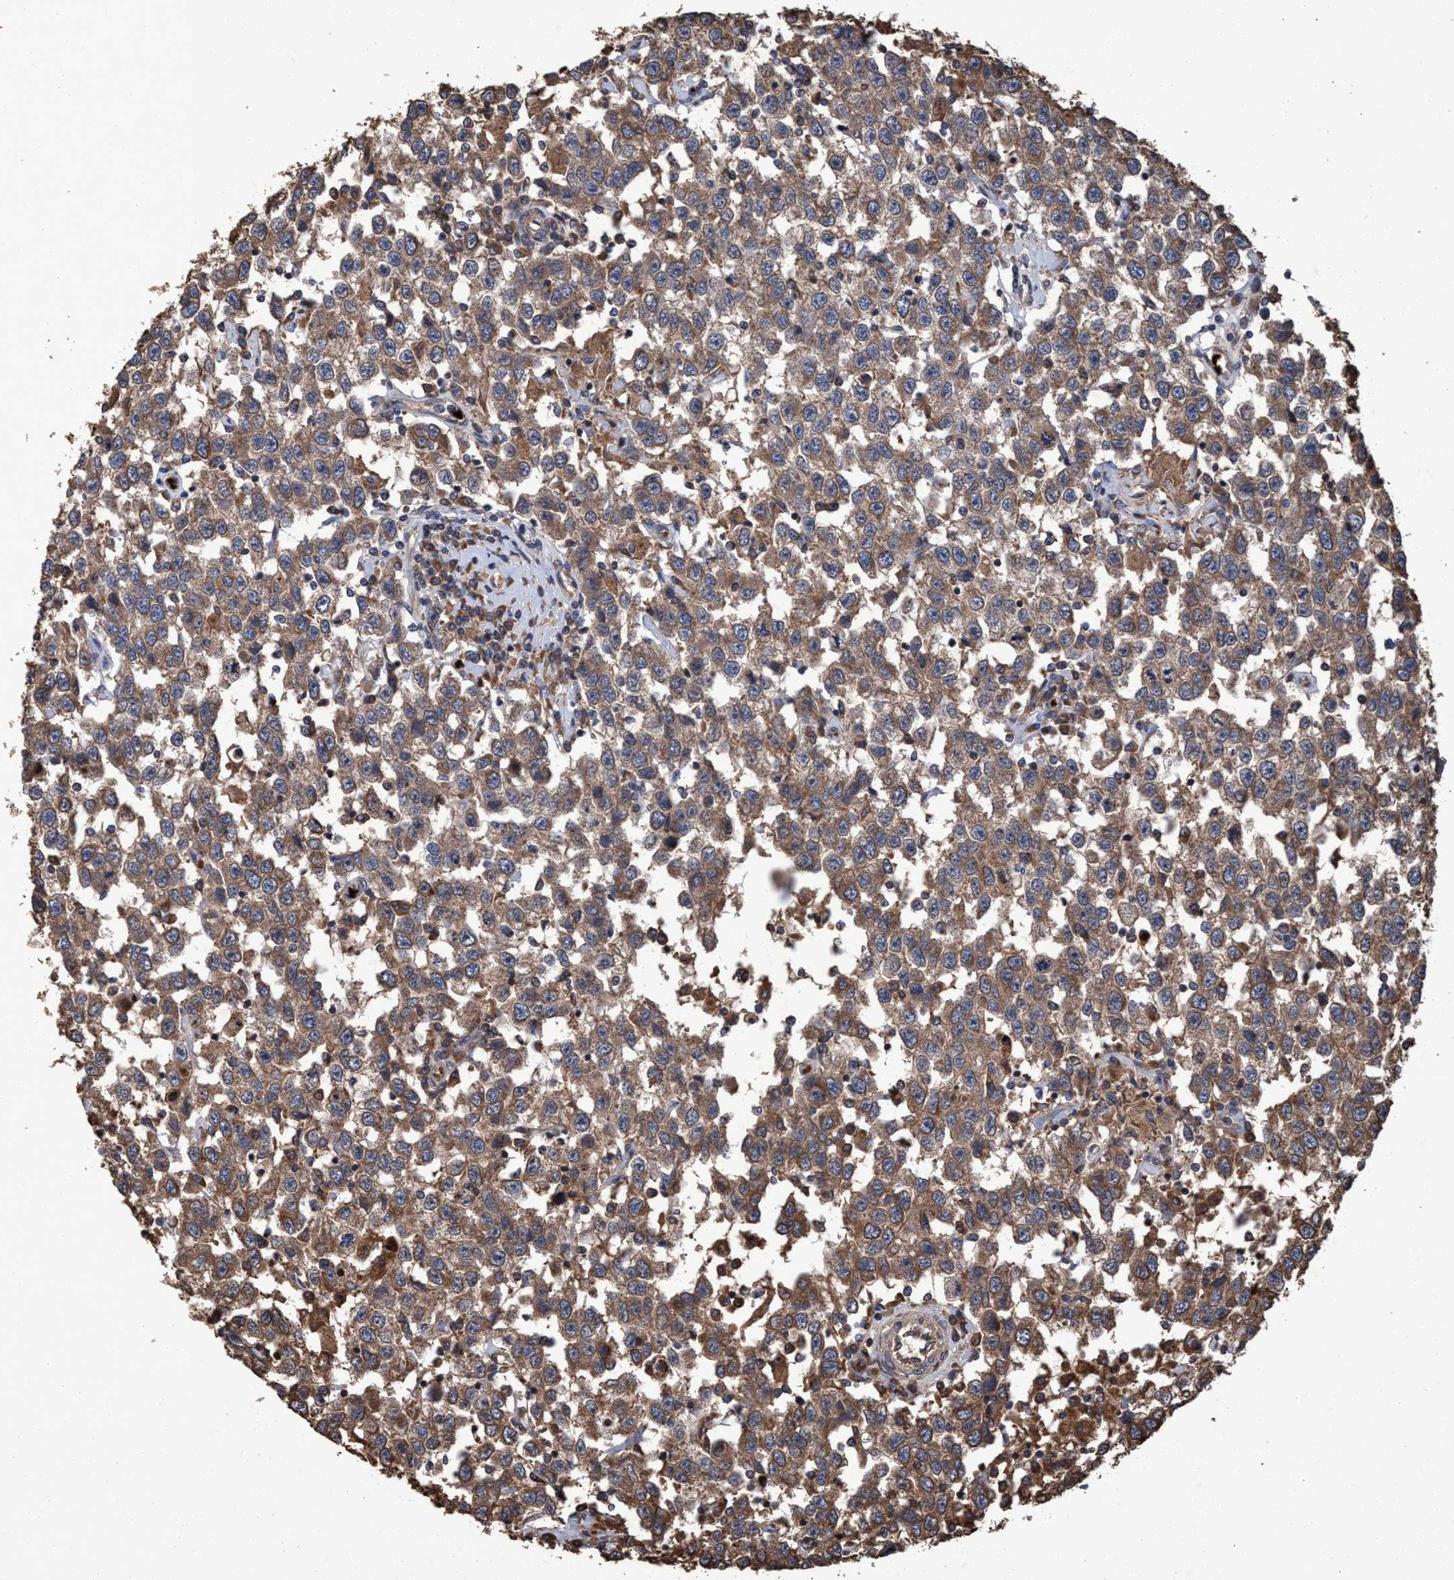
{"staining": {"intensity": "moderate", "quantity": ">75%", "location": "cytoplasmic/membranous"}, "tissue": "testis cancer", "cell_type": "Tumor cells", "image_type": "cancer", "snomed": [{"axis": "morphology", "description": "Seminoma, NOS"}, {"axis": "topography", "description": "Testis"}], "caption": "Approximately >75% of tumor cells in testis cancer (seminoma) exhibit moderate cytoplasmic/membranous protein staining as visualized by brown immunohistochemical staining.", "gene": "CHMP6", "patient": {"sex": "male", "age": 41}}